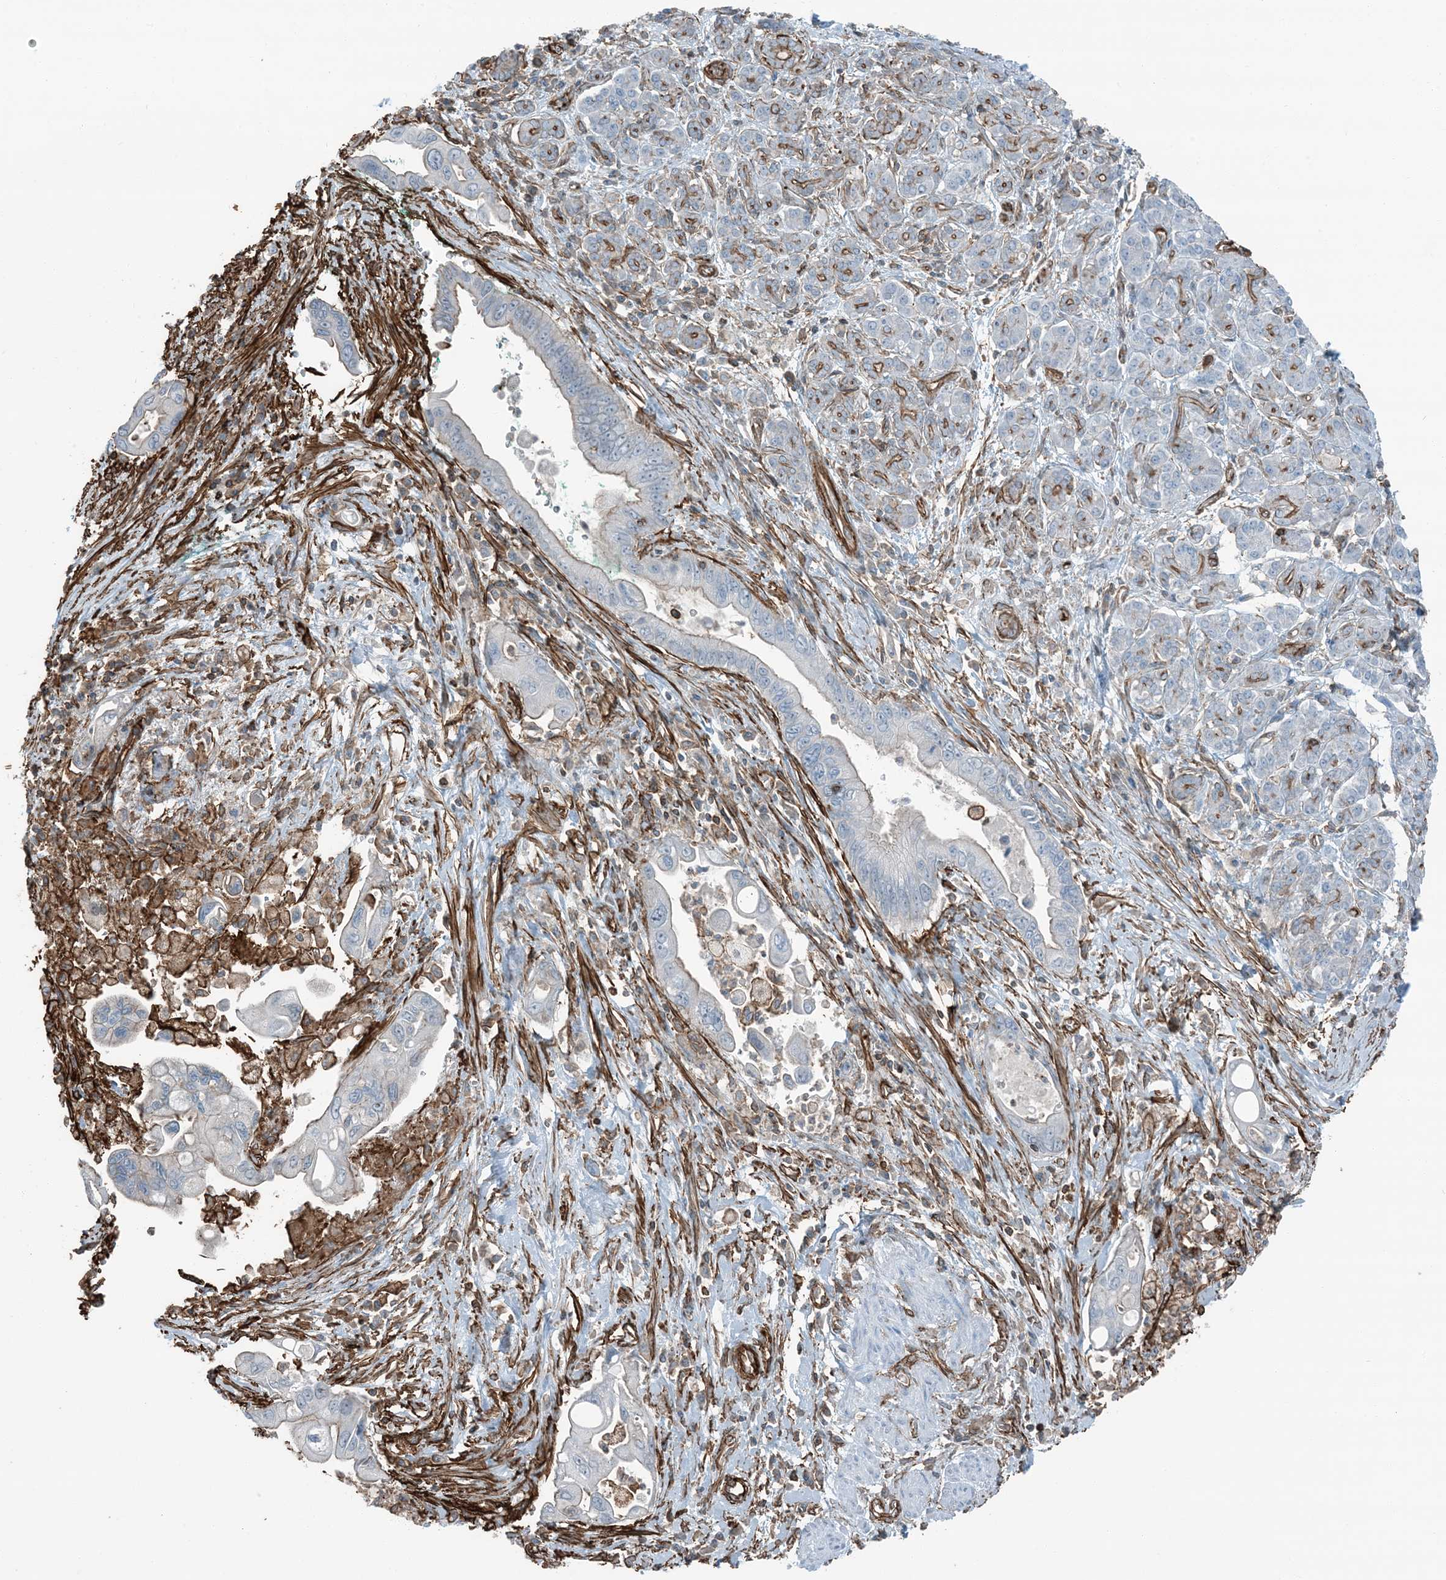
{"staining": {"intensity": "negative", "quantity": "none", "location": "none"}, "tissue": "pancreatic cancer", "cell_type": "Tumor cells", "image_type": "cancer", "snomed": [{"axis": "morphology", "description": "Adenocarcinoma, NOS"}, {"axis": "topography", "description": "Pancreas"}], "caption": "An immunohistochemistry (IHC) photomicrograph of pancreatic adenocarcinoma is shown. There is no staining in tumor cells of pancreatic adenocarcinoma.", "gene": "APOBEC3C", "patient": {"sex": "male", "age": 78}}